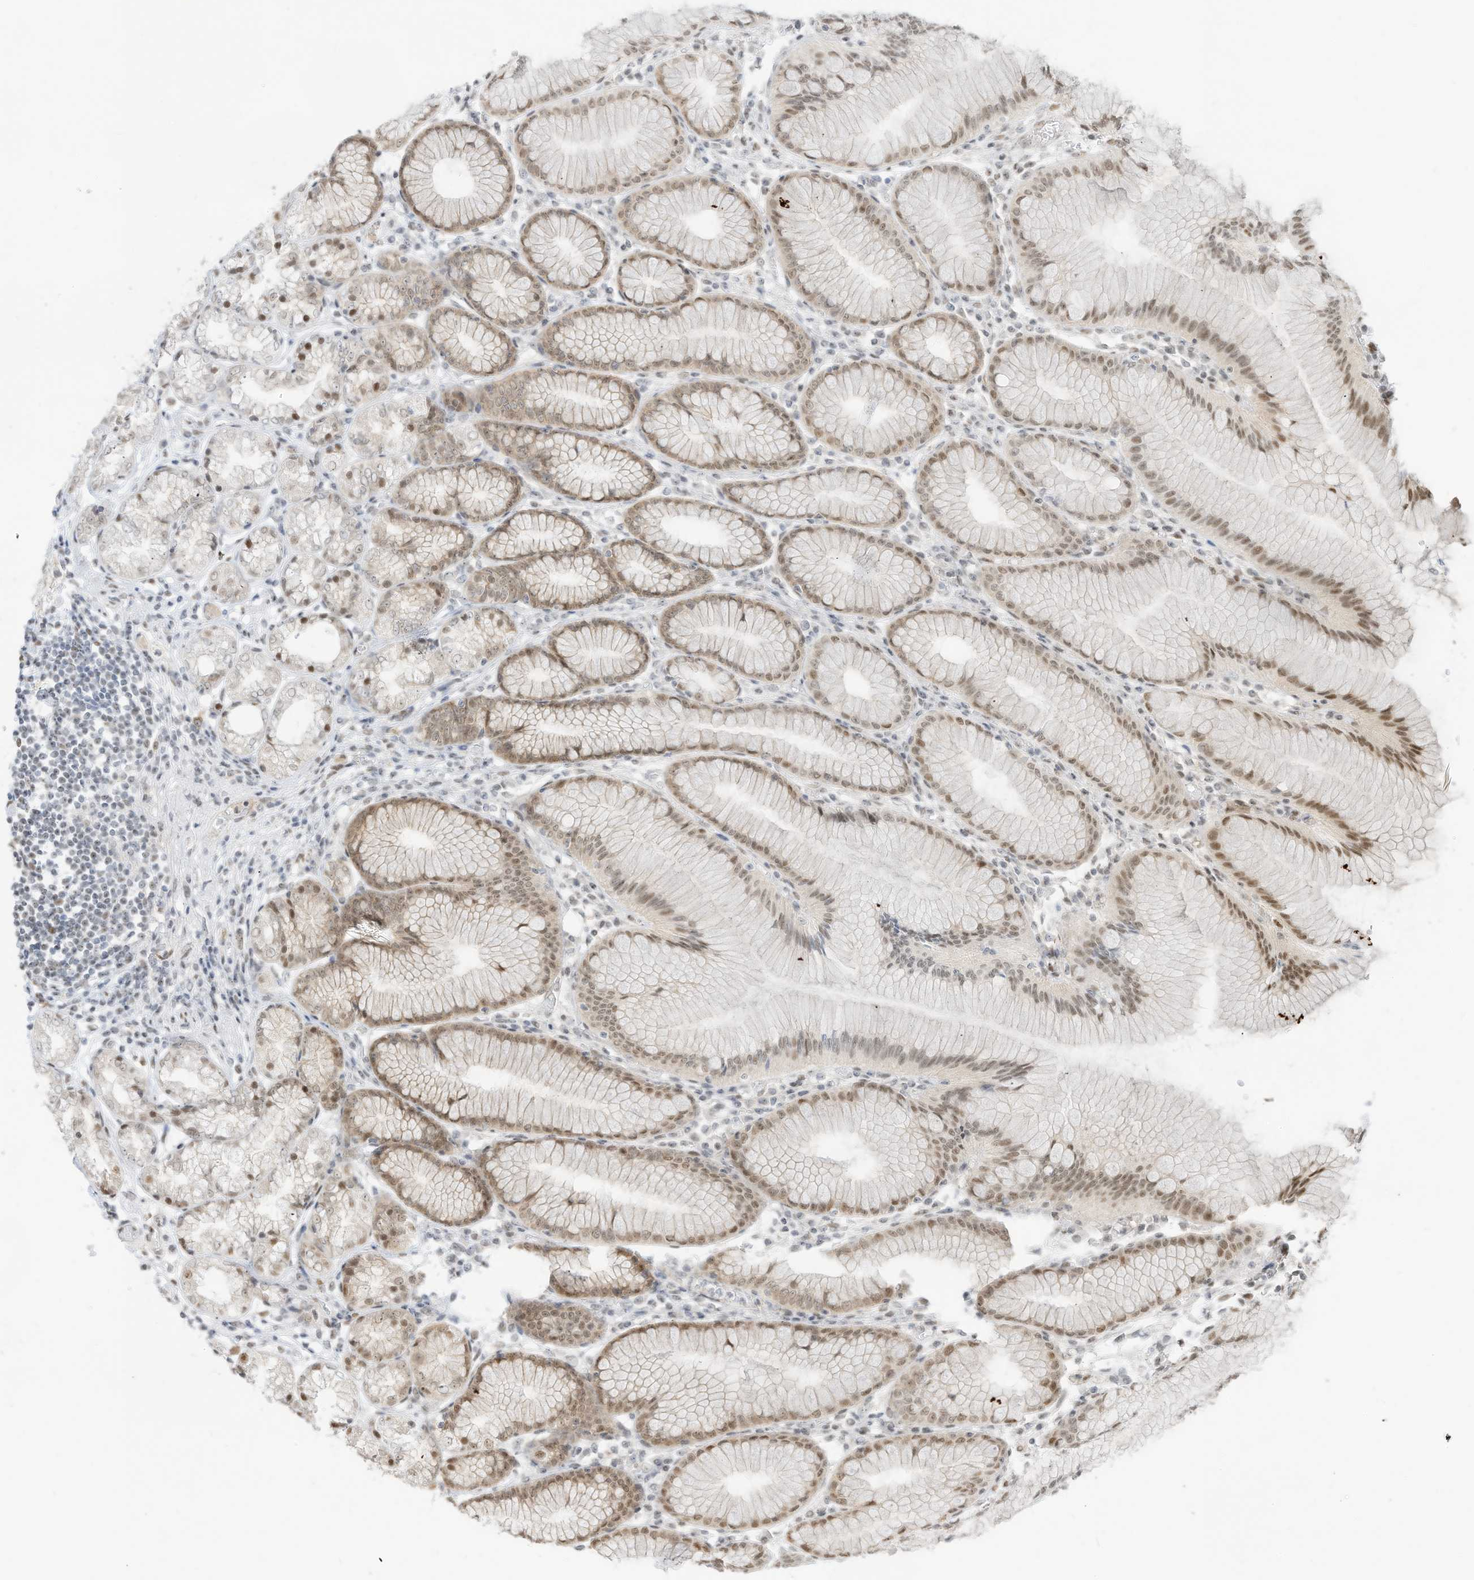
{"staining": {"intensity": "moderate", "quantity": "25%-75%", "location": "nuclear"}, "tissue": "stomach", "cell_type": "Glandular cells", "image_type": "normal", "snomed": [{"axis": "morphology", "description": "Normal tissue, NOS"}, {"axis": "topography", "description": "Stomach"}], "caption": "IHC of normal stomach exhibits medium levels of moderate nuclear positivity in approximately 25%-75% of glandular cells. (DAB (3,3'-diaminobenzidine) IHC, brown staining for protein, blue staining for nuclei).", "gene": "NHSL1", "patient": {"sex": "female", "age": 57}}